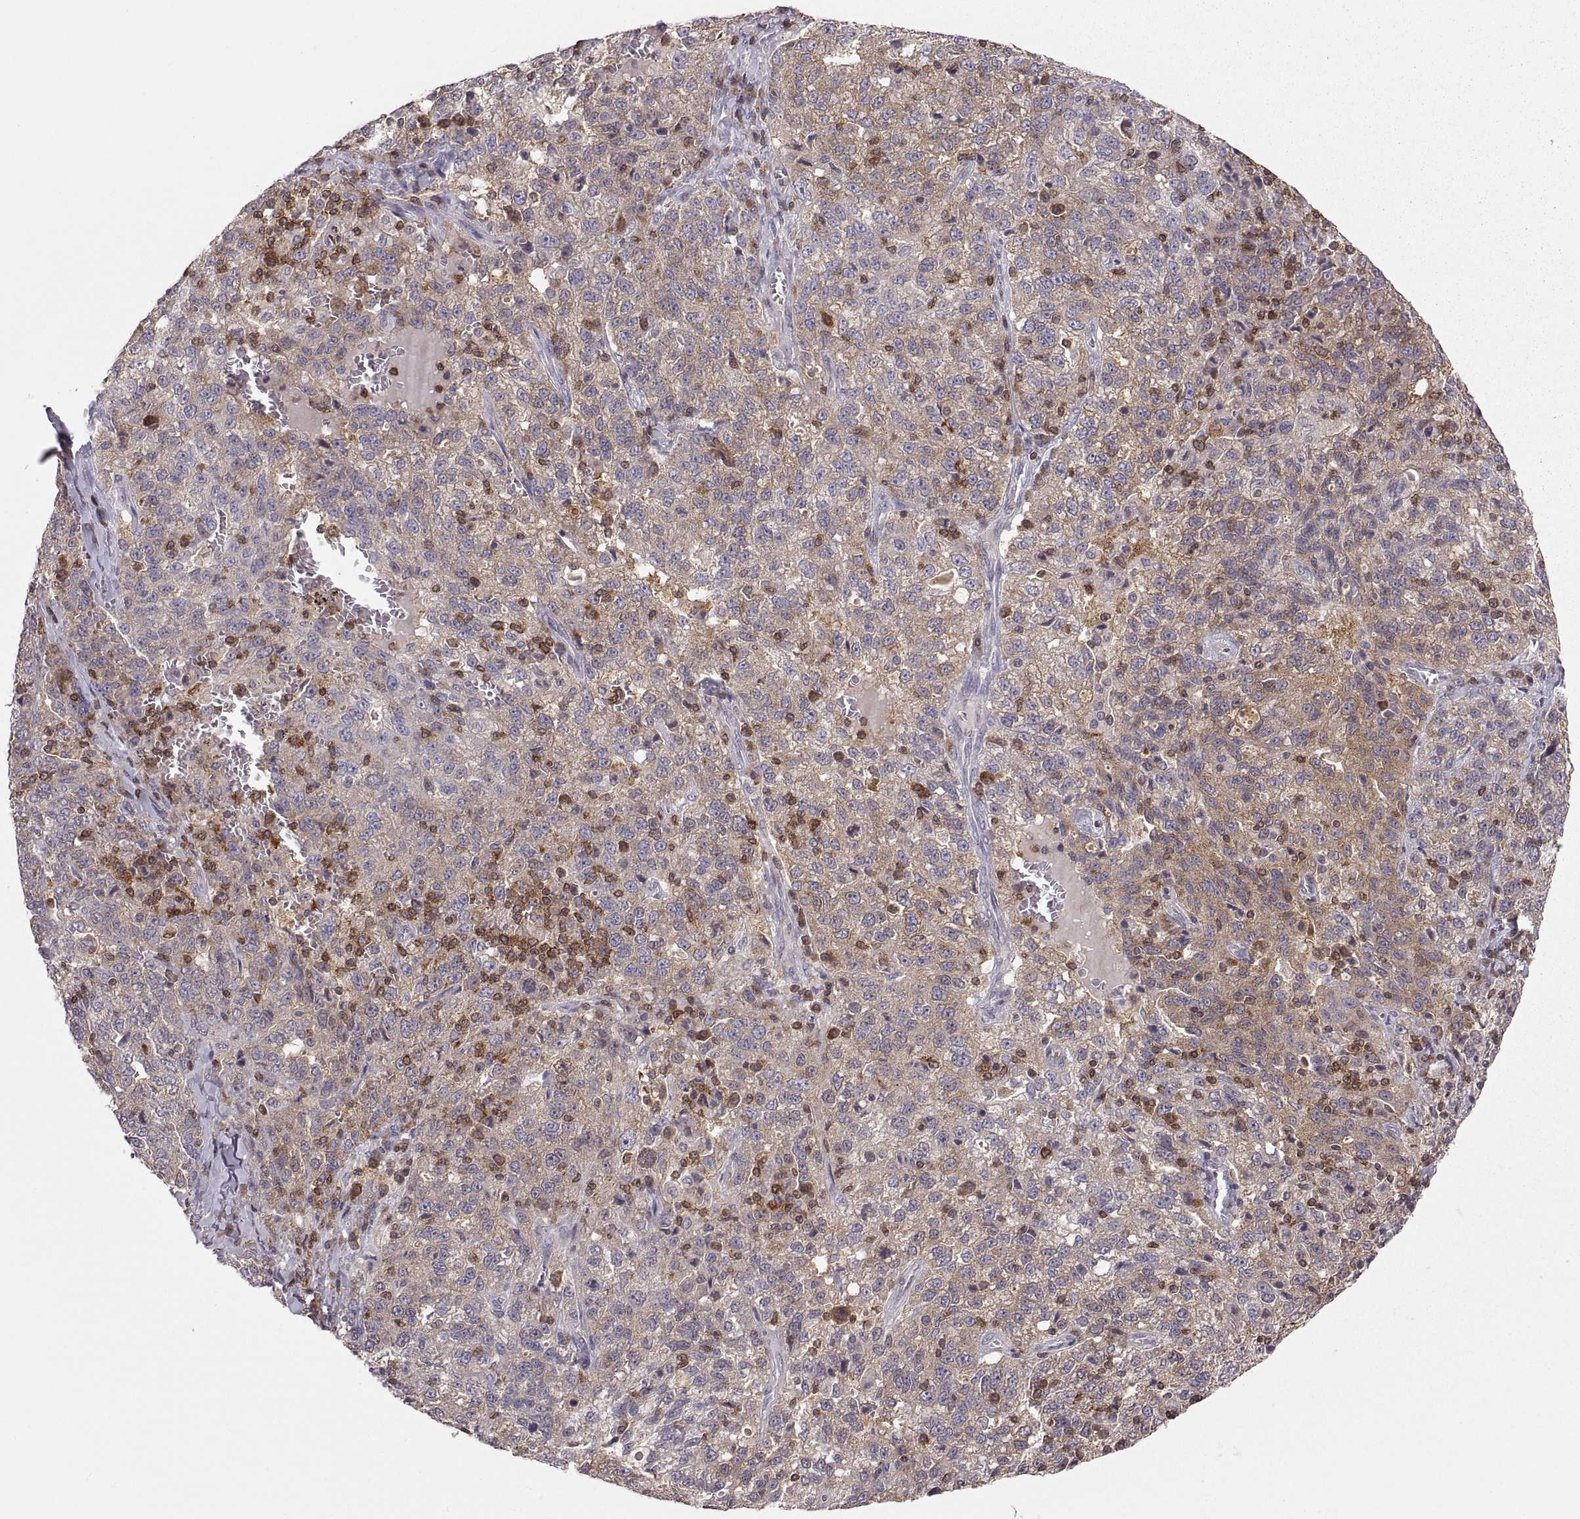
{"staining": {"intensity": "strong", "quantity": "<25%", "location": "cytoplasmic/membranous"}, "tissue": "ovarian cancer", "cell_type": "Tumor cells", "image_type": "cancer", "snomed": [{"axis": "morphology", "description": "Cystadenocarcinoma, serous, NOS"}, {"axis": "topography", "description": "Ovary"}], "caption": "Ovarian cancer stained with a brown dye exhibits strong cytoplasmic/membranous positive expression in about <25% of tumor cells.", "gene": "EZR", "patient": {"sex": "female", "age": 71}}